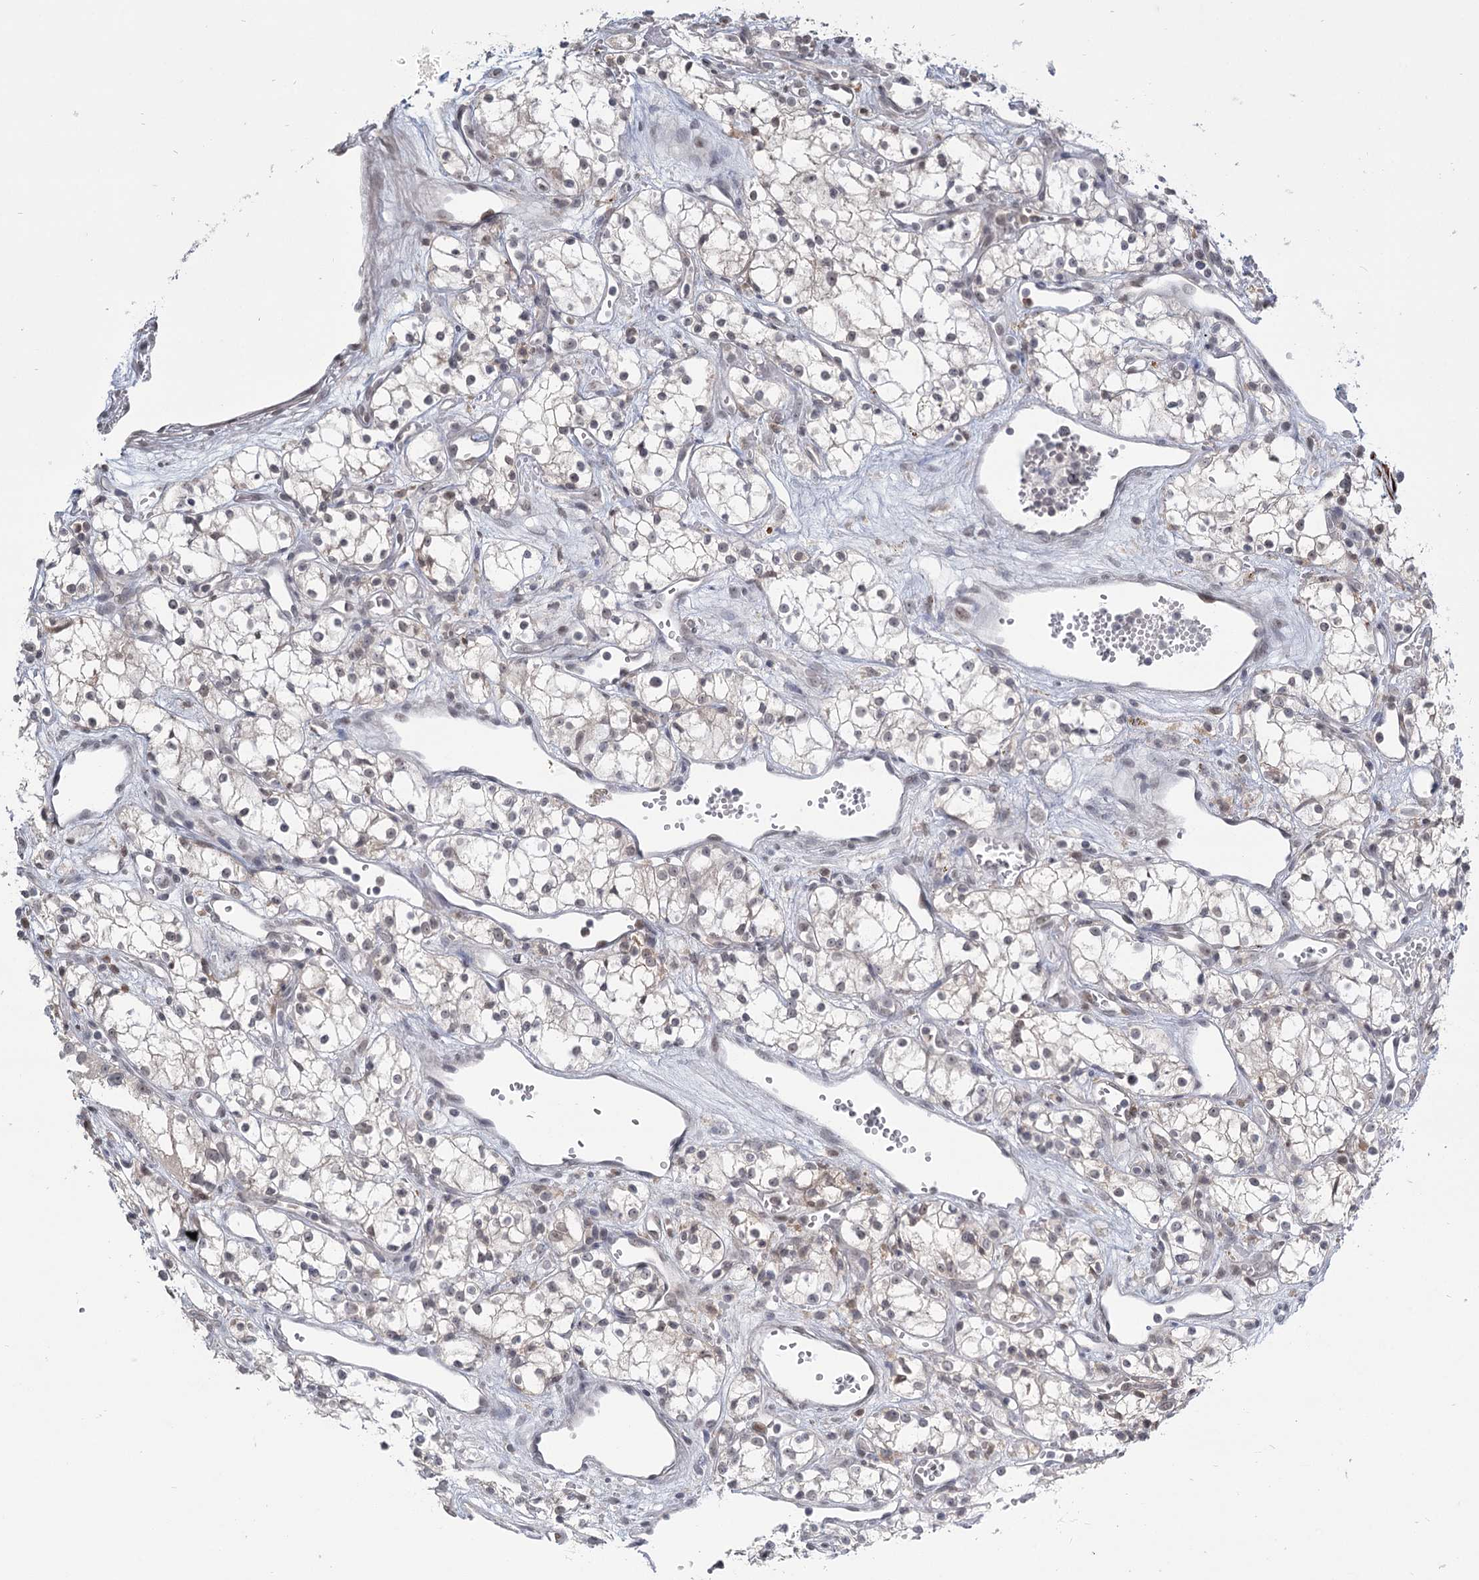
{"staining": {"intensity": "negative", "quantity": "none", "location": "none"}, "tissue": "renal cancer", "cell_type": "Tumor cells", "image_type": "cancer", "snomed": [{"axis": "morphology", "description": "Adenocarcinoma, NOS"}, {"axis": "topography", "description": "Kidney"}], "caption": "Renal cancer (adenocarcinoma) stained for a protein using immunohistochemistry (IHC) reveals no positivity tumor cells.", "gene": "TMEM70", "patient": {"sex": "male", "age": 59}}